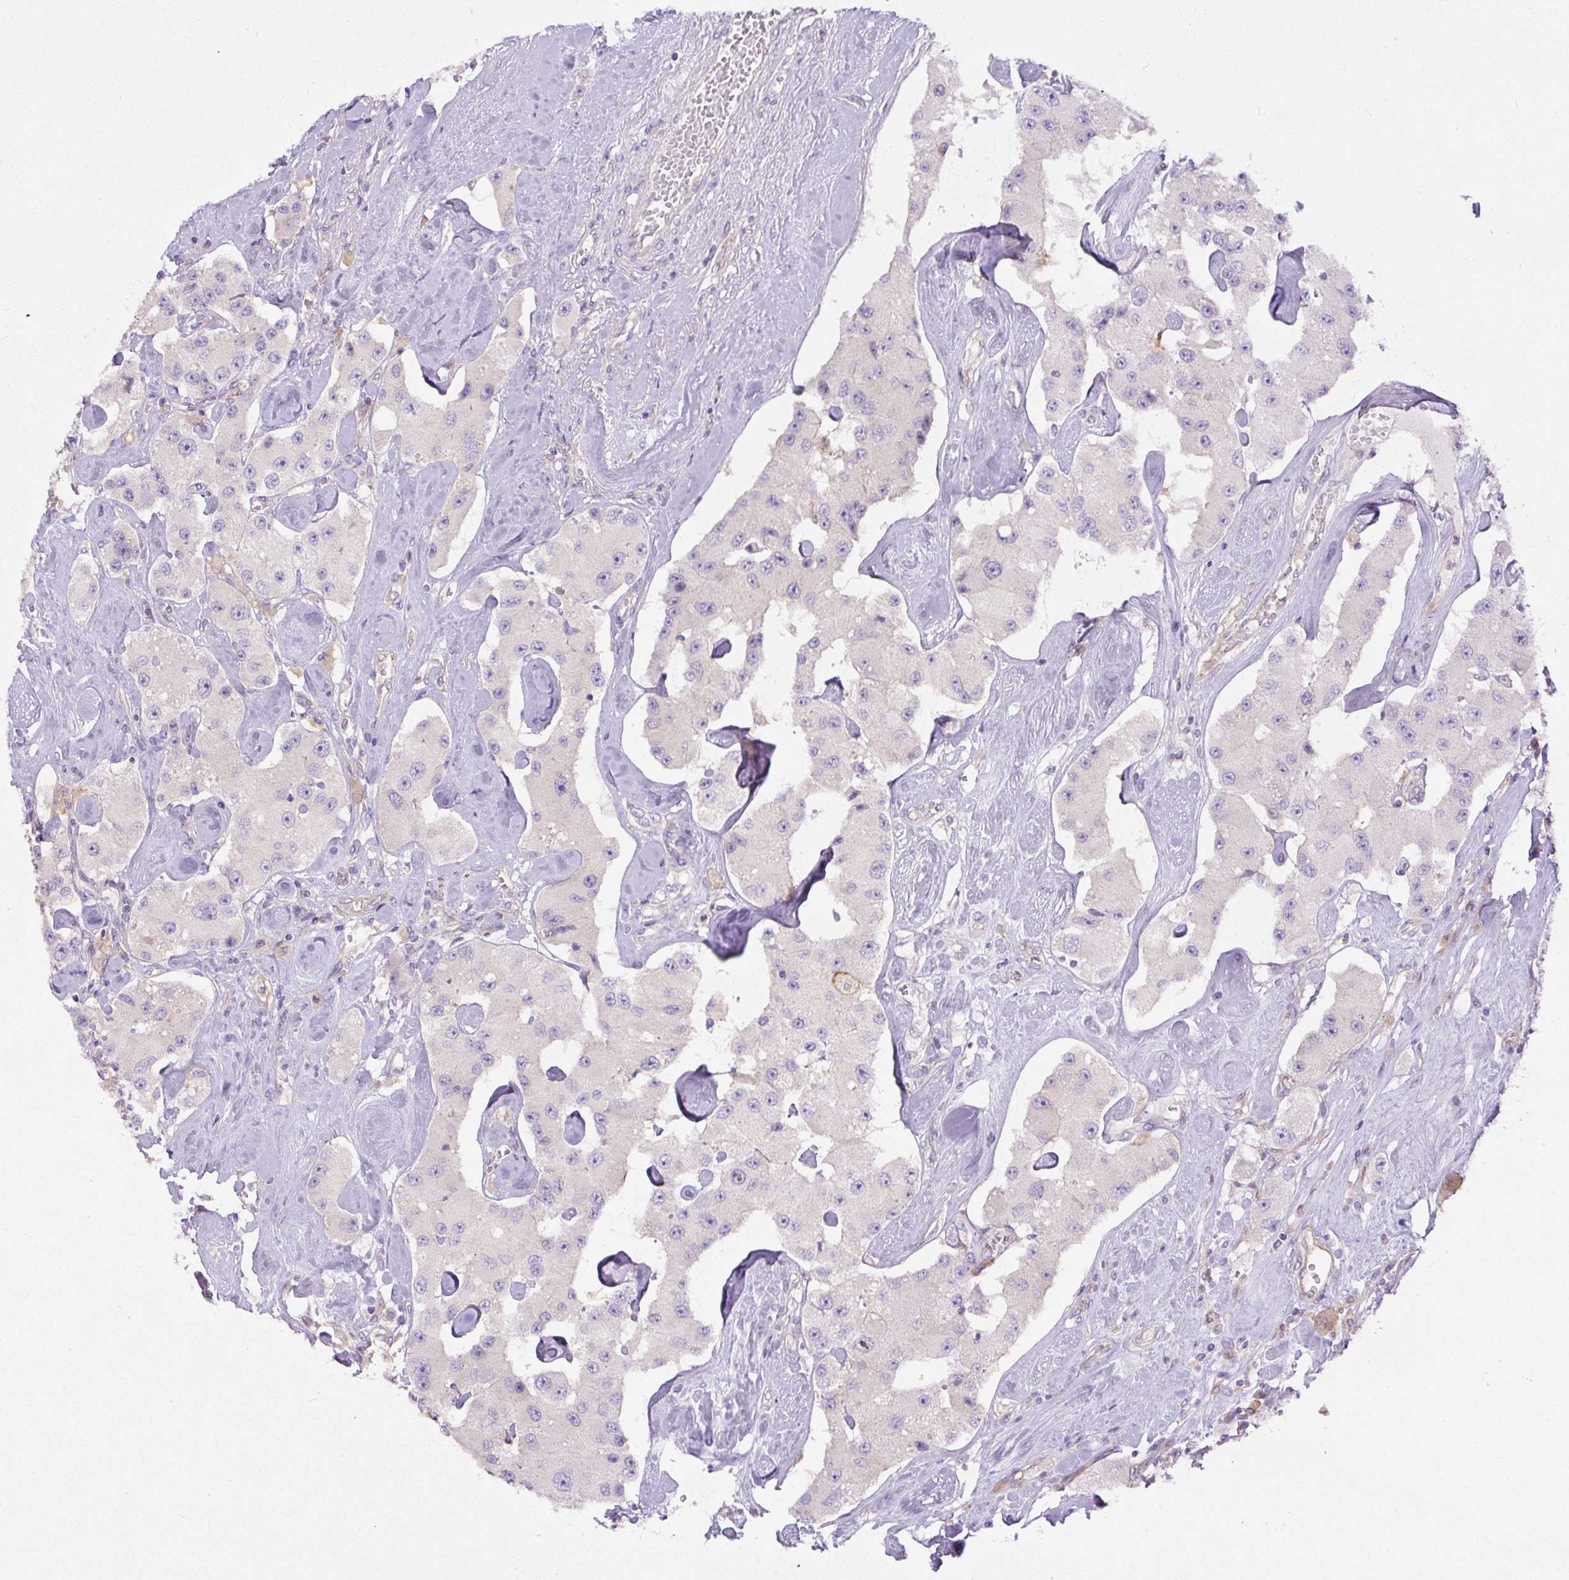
{"staining": {"intensity": "negative", "quantity": "none", "location": "none"}, "tissue": "carcinoid", "cell_type": "Tumor cells", "image_type": "cancer", "snomed": [{"axis": "morphology", "description": "Carcinoid, malignant, NOS"}, {"axis": "topography", "description": "Pancreas"}], "caption": "A photomicrograph of carcinoid stained for a protein reveals no brown staining in tumor cells. Brightfield microscopy of immunohistochemistry (IHC) stained with DAB (brown) and hematoxylin (blue), captured at high magnification.", "gene": "DAPK1", "patient": {"sex": "male", "age": 41}}